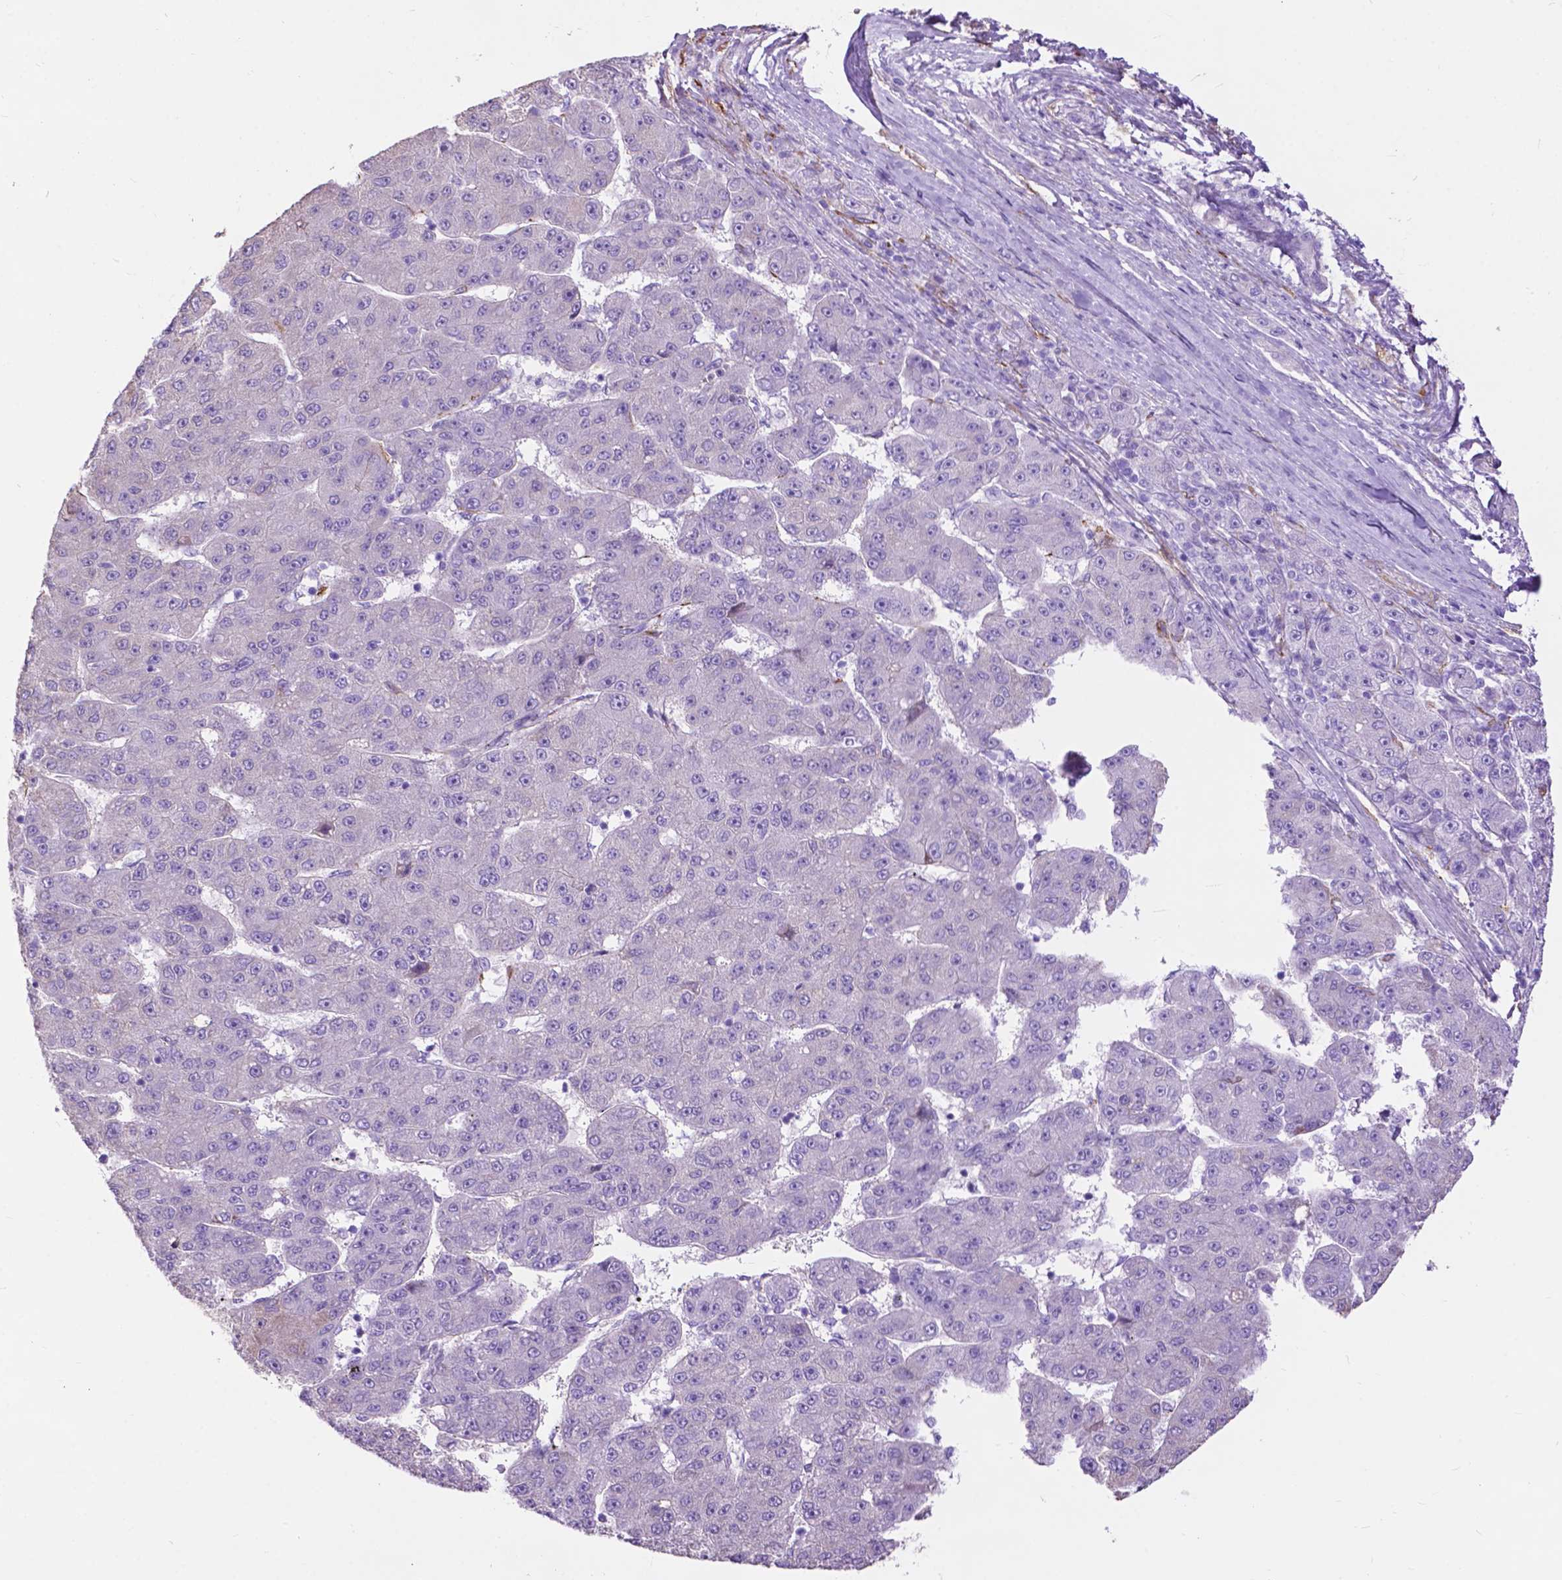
{"staining": {"intensity": "negative", "quantity": "none", "location": "none"}, "tissue": "liver cancer", "cell_type": "Tumor cells", "image_type": "cancer", "snomed": [{"axis": "morphology", "description": "Carcinoma, Hepatocellular, NOS"}, {"axis": "topography", "description": "Liver"}], "caption": "IHC histopathology image of liver hepatocellular carcinoma stained for a protein (brown), which displays no positivity in tumor cells.", "gene": "PCDHA12", "patient": {"sex": "male", "age": 67}}